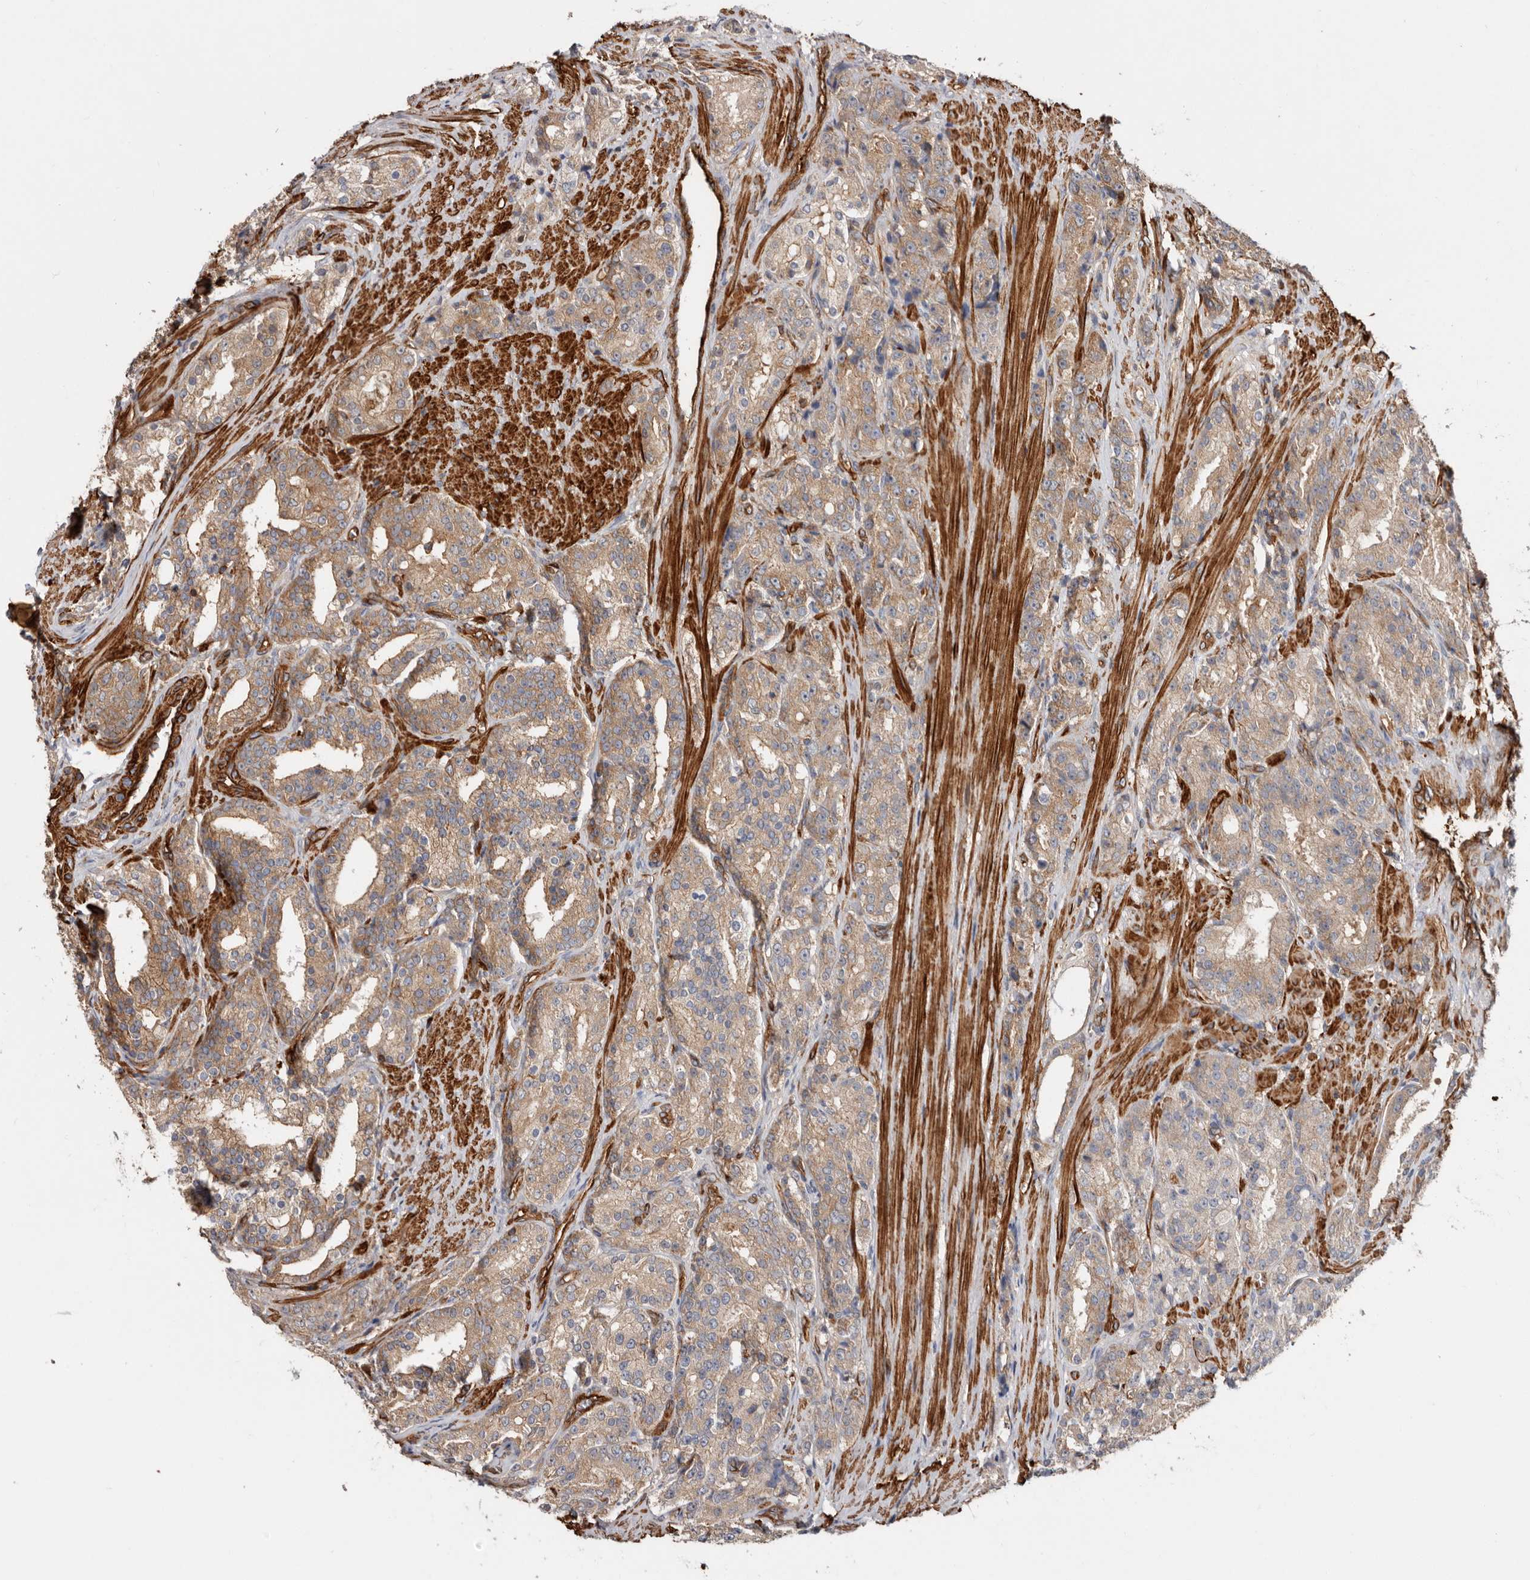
{"staining": {"intensity": "moderate", "quantity": "25%-75%", "location": "cytoplasmic/membranous"}, "tissue": "prostate cancer", "cell_type": "Tumor cells", "image_type": "cancer", "snomed": [{"axis": "morphology", "description": "Adenocarcinoma, High grade"}, {"axis": "topography", "description": "Prostate"}], "caption": "Immunohistochemical staining of human prostate cancer demonstrates moderate cytoplasmic/membranous protein expression in about 25%-75% of tumor cells.", "gene": "TMC7", "patient": {"sex": "male", "age": 60}}